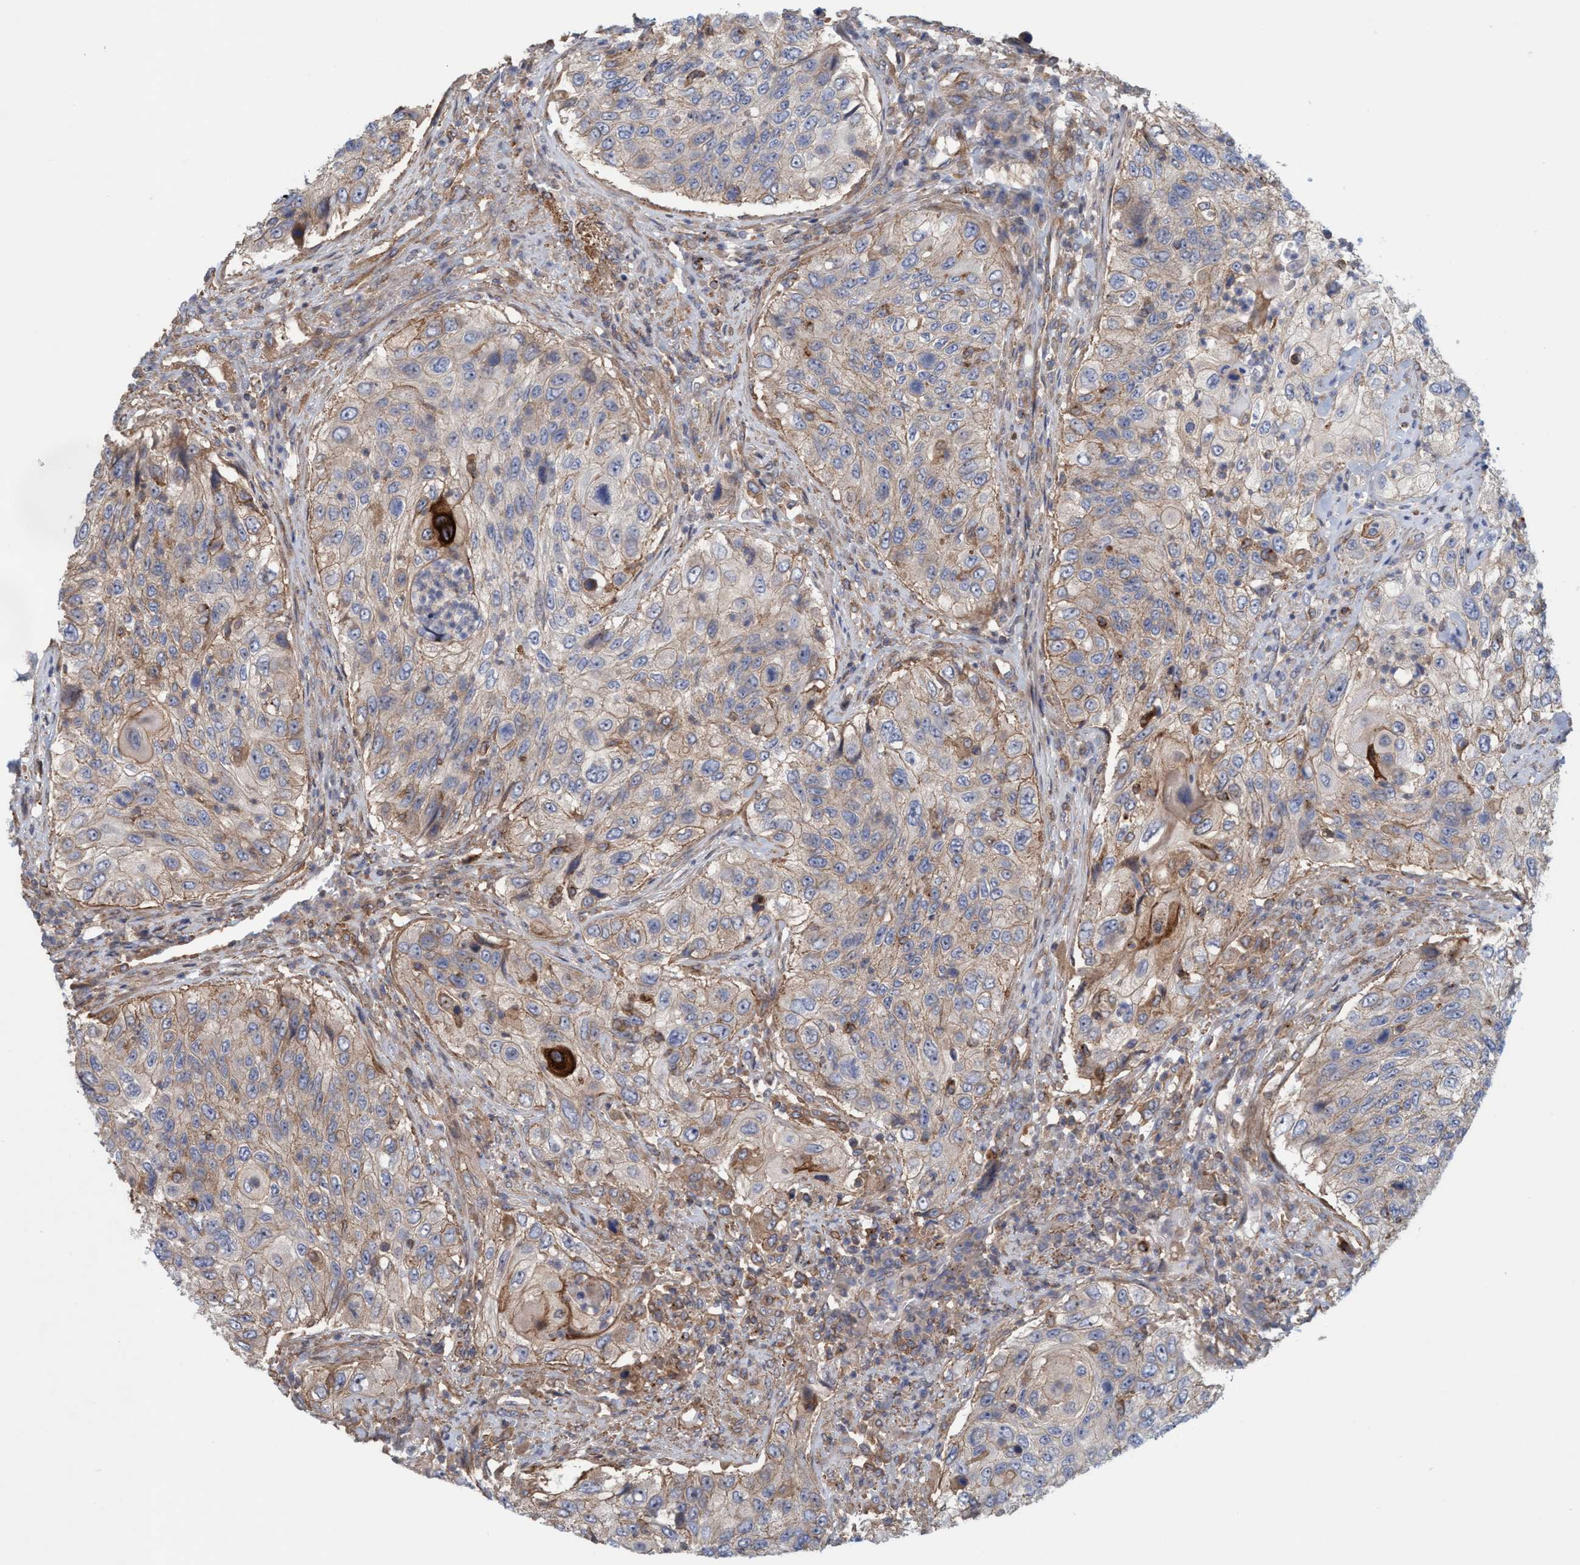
{"staining": {"intensity": "negative", "quantity": "none", "location": "none"}, "tissue": "urothelial cancer", "cell_type": "Tumor cells", "image_type": "cancer", "snomed": [{"axis": "morphology", "description": "Urothelial carcinoma, High grade"}, {"axis": "topography", "description": "Urinary bladder"}], "caption": "Immunohistochemical staining of human urothelial carcinoma (high-grade) reveals no significant positivity in tumor cells.", "gene": "SPECC1", "patient": {"sex": "female", "age": 60}}